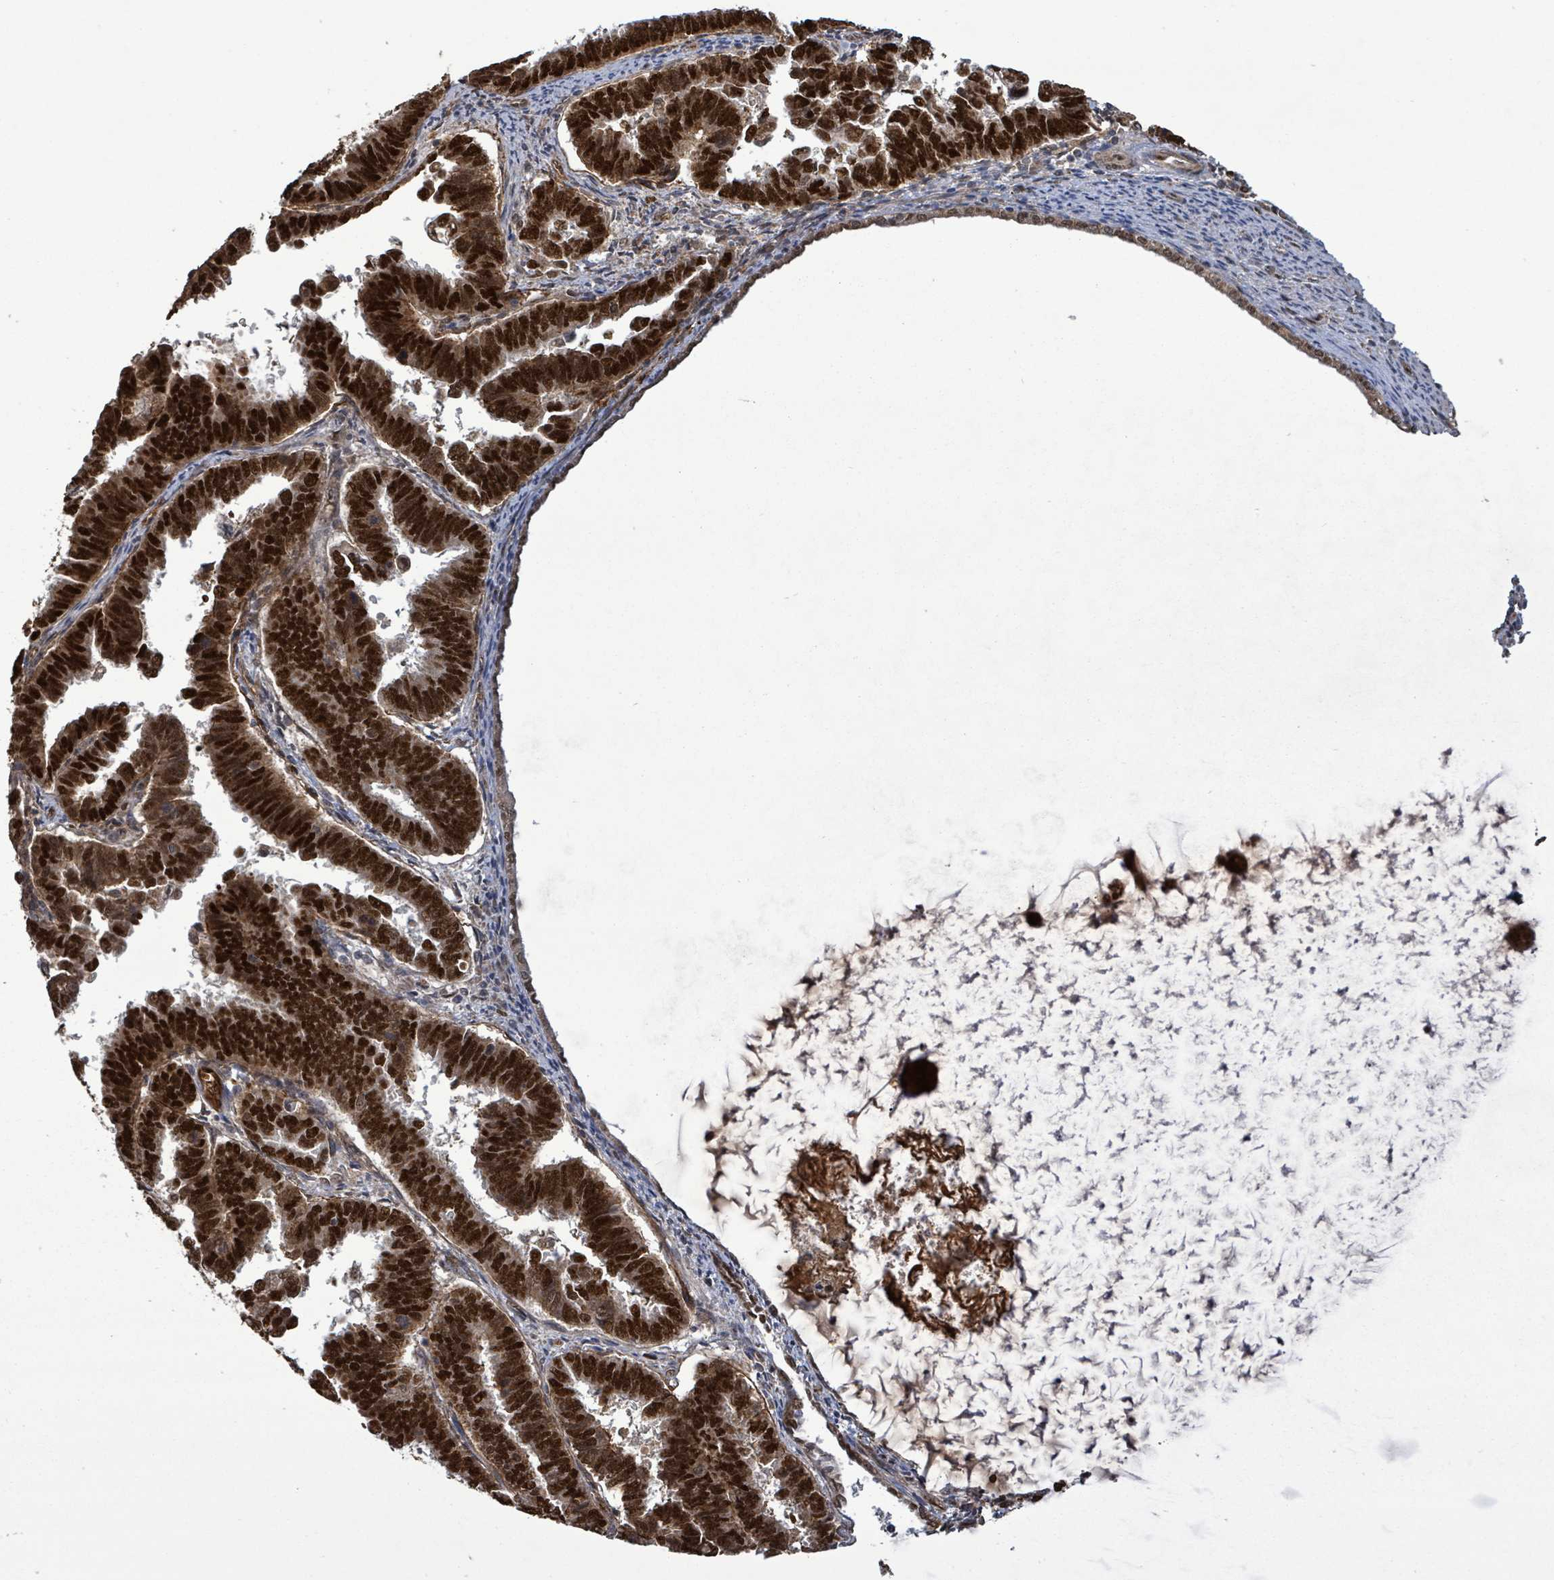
{"staining": {"intensity": "strong", "quantity": ">75%", "location": "nuclear"}, "tissue": "endometrial cancer", "cell_type": "Tumor cells", "image_type": "cancer", "snomed": [{"axis": "morphology", "description": "Adenocarcinoma, NOS"}, {"axis": "topography", "description": "Endometrium"}], "caption": "Strong nuclear expression is present in approximately >75% of tumor cells in adenocarcinoma (endometrial).", "gene": "PATZ1", "patient": {"sex": "female", "age": 75}}